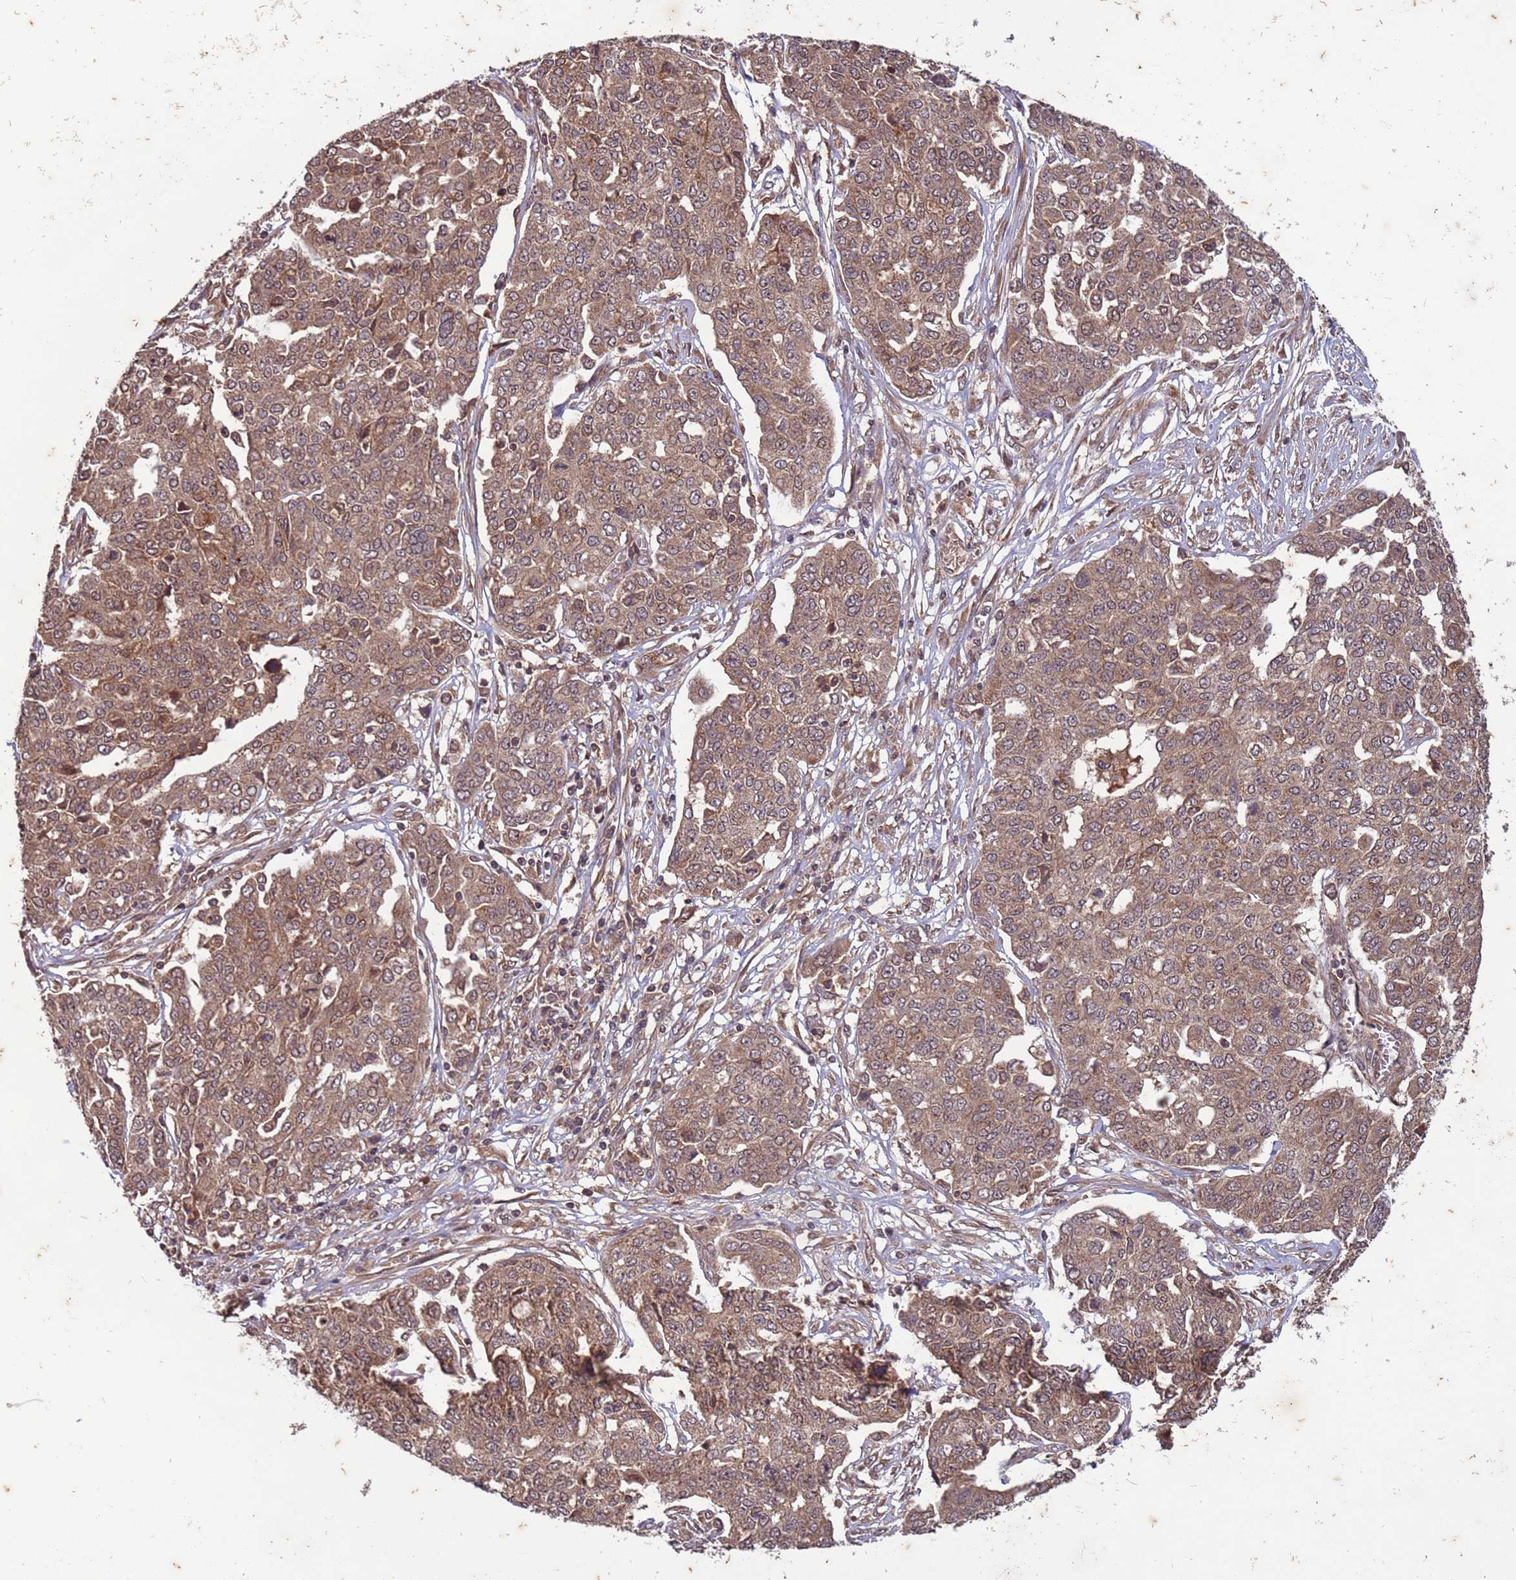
{"staining": {"intensity": "moderate", "quantity": ">75%", "location": "cytoplasmic/membranous,nuclear"}, "tissue": "ovarian cancer", "cell_type": "Tumor cells", "image_type": "cancer", "snomed": [{"axis": "morphology", "description": "Cystadenocarcinoma, serous, NOS"}, {"axis": "topography", "description": "Soft tissue"}, {"axis": "topography", "description": "Ovary"}], "caption": "Ovarian cancer stained for a protein reveals moderate cytoplasmic/membranous and nuclear positivity in tumor cells.", "gene": "ERI1", "patient": {"sex": "female", "age": 57}}